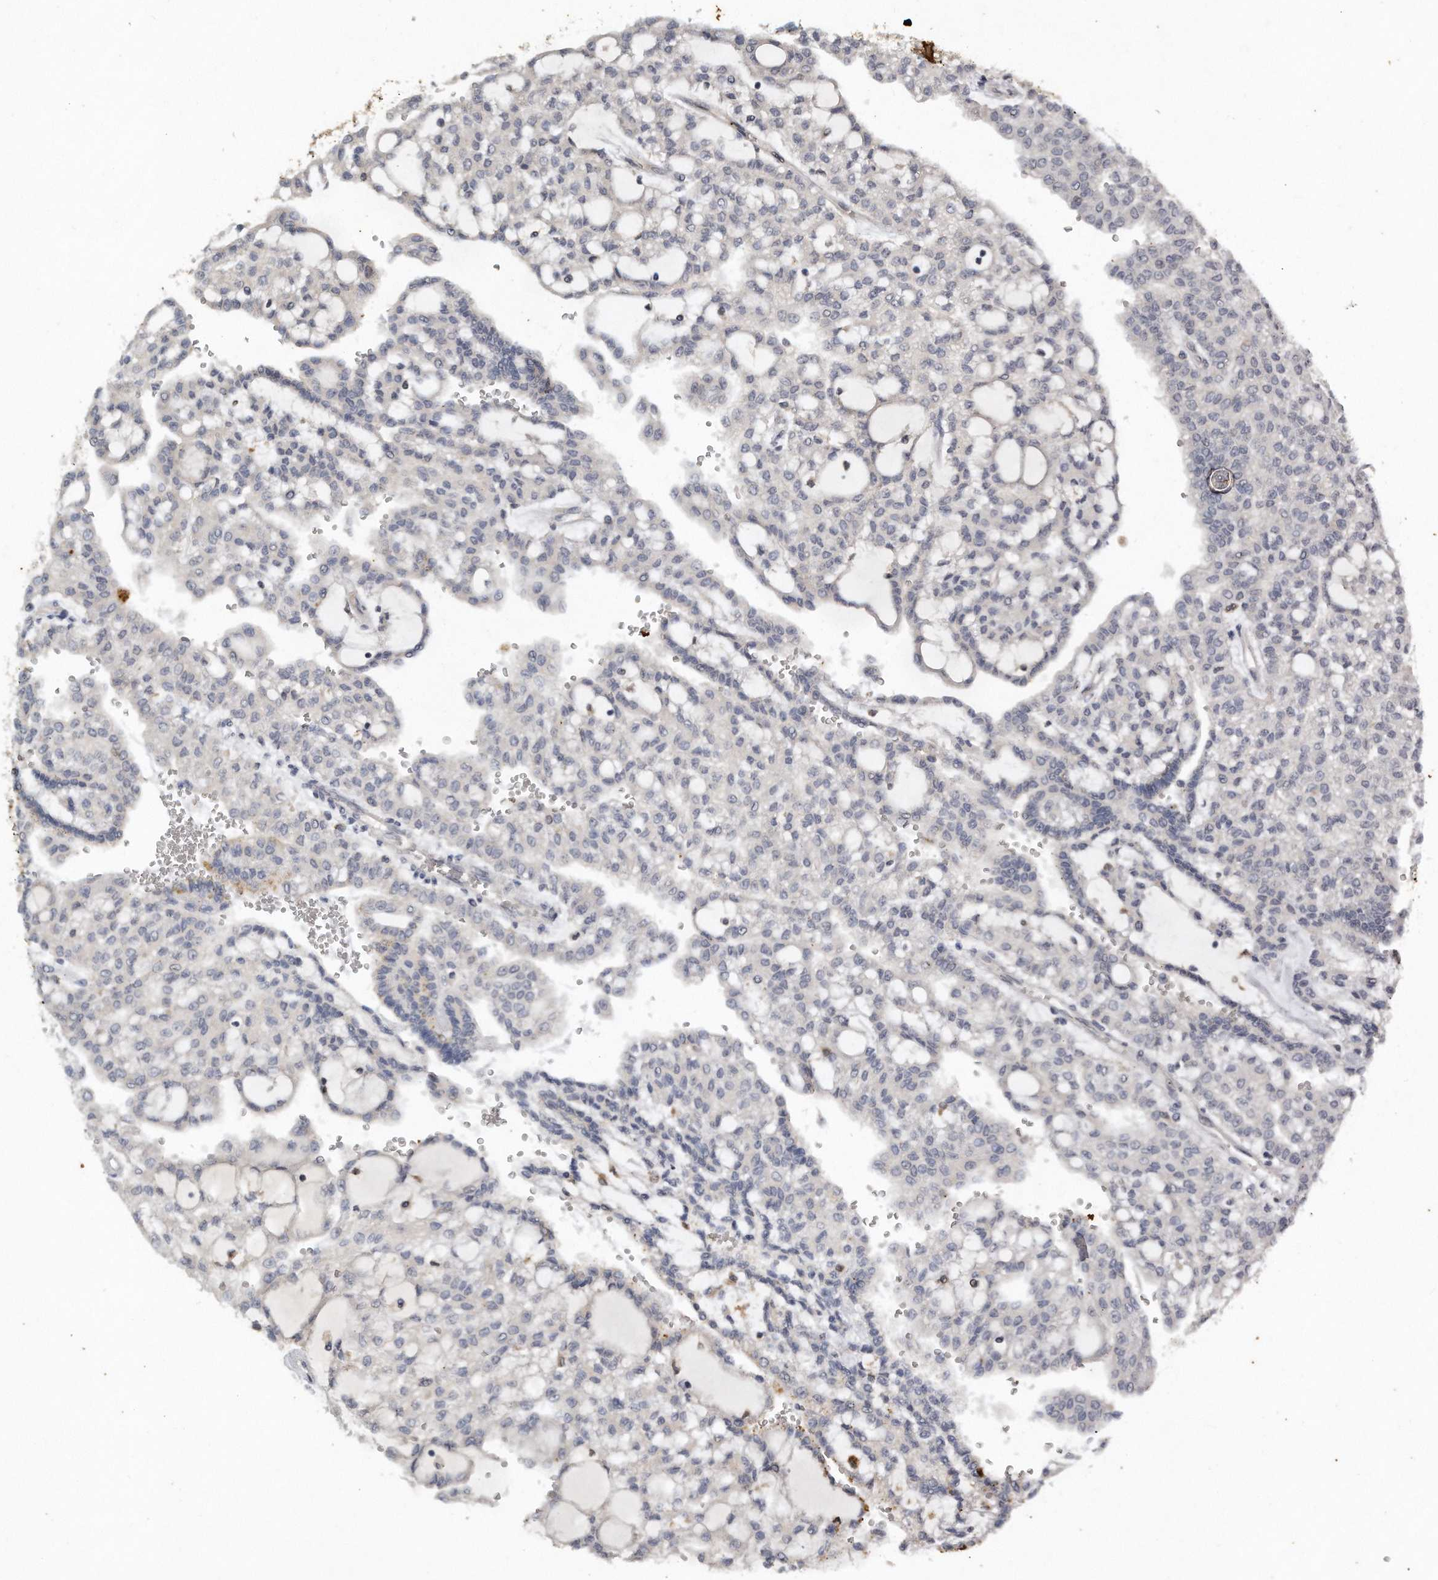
{"staining": {"intensity": "negative", "quantity": "none", "location": "none"}, "tissue": "renal cancer", "cell_type": "Tumor cells", "image_type": "cancer", "snomed": [{"axis": "morphology", "description": "Adenocarcinoma, NOS"}, {"axis": "topography", "description": "Kidney"}], "caption": "IHC micrograph of neoplastic tissue: human renal adenocarcinoma stained with DAB (3,3'-diaminobenzidine) displays no significant protein expression in tumor cells.", "gene": "CAMK1", "patient": {"sex": "male", "age": 63}}